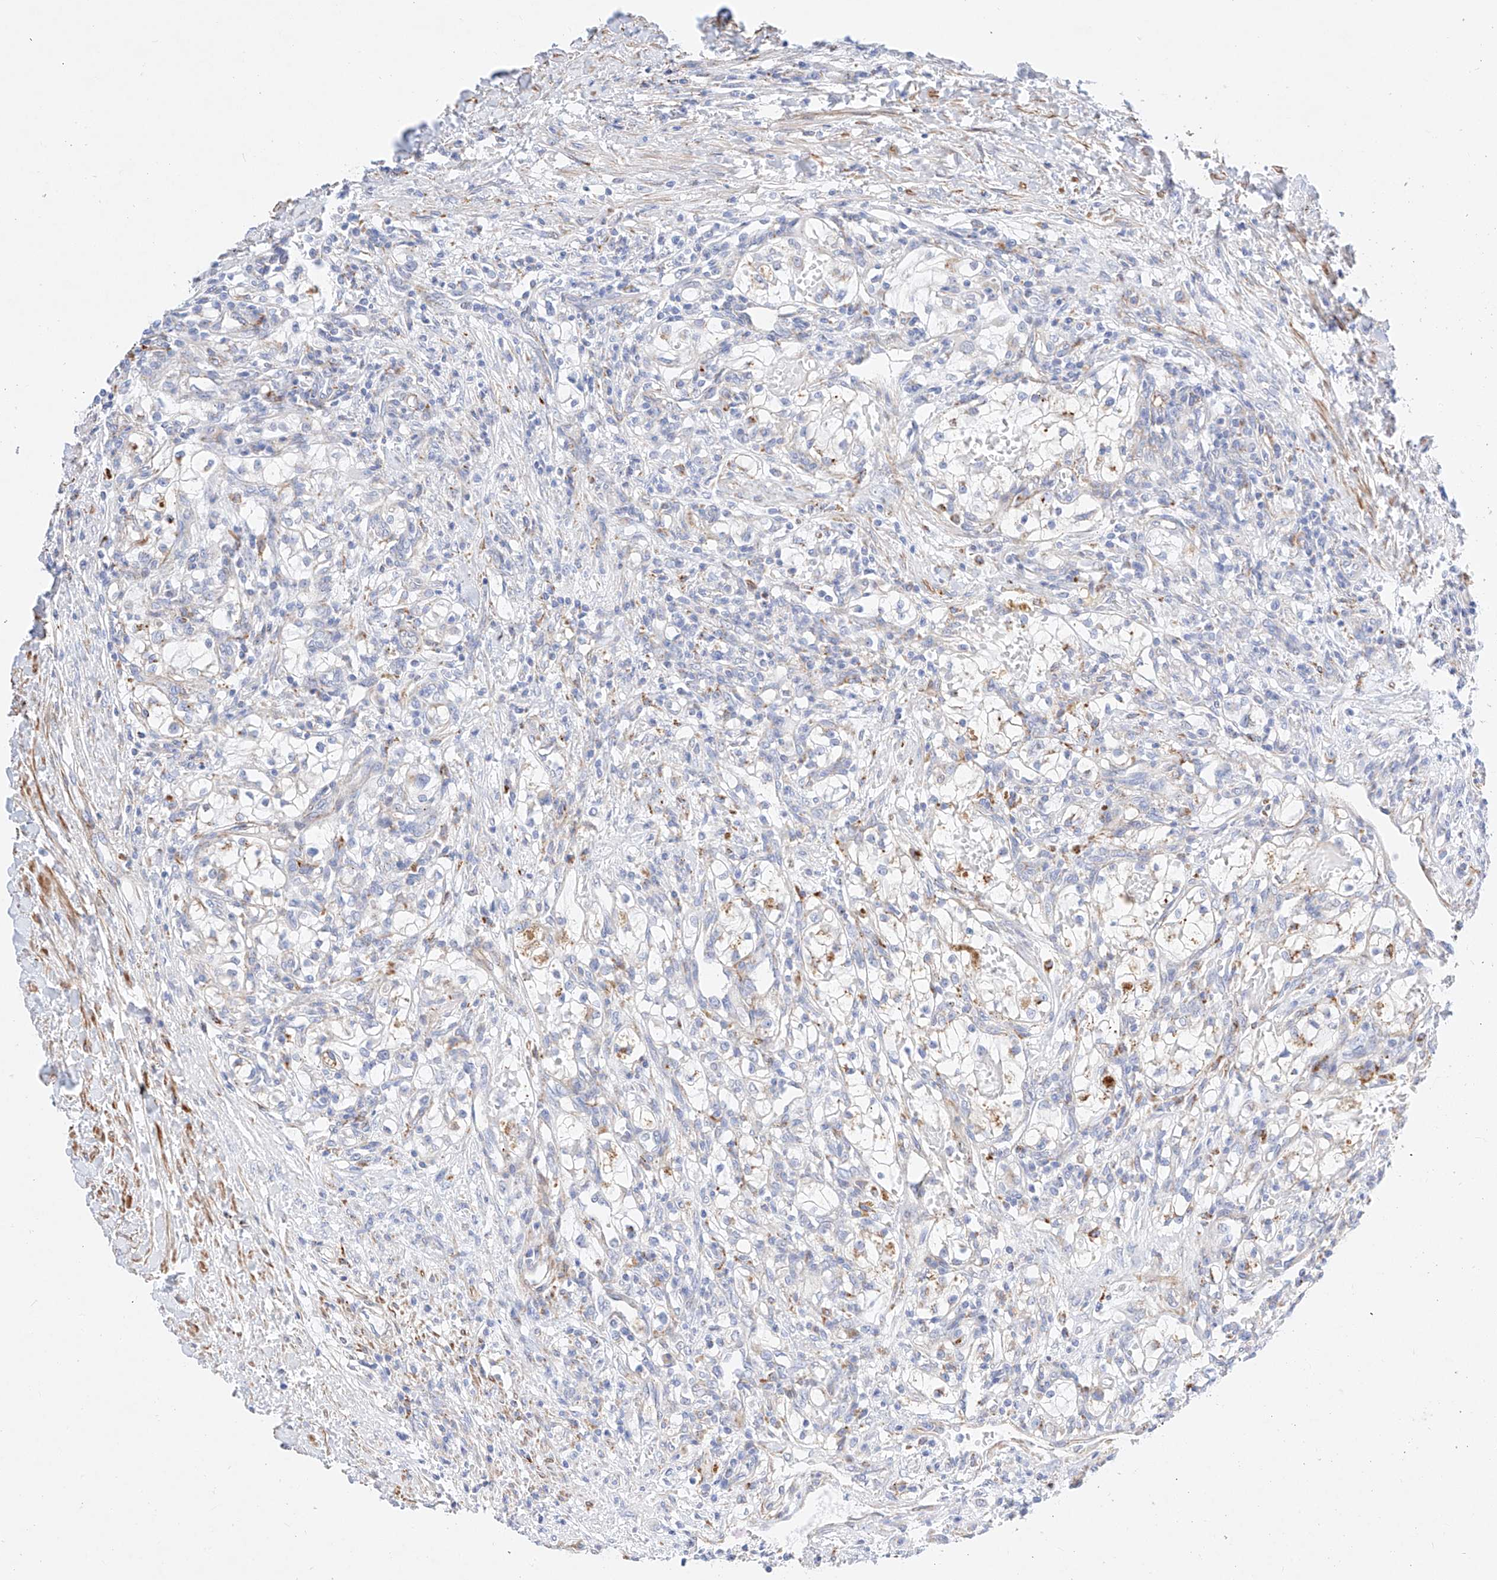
{"staining": {"intensity": "weak", "quantity": "<25%", "location": "cytoplasmic/membranous"}, "tissue": "renal cancer", "cell_type": "Tumor cells", "image_type": "cancer", "snomed": [{"axis": "morphology", "description": "Normal tissue, NOS"}, {"axis": "morphology", "description": "Adenocarcinoma, NOS"}, {"axis": "topography", "description": "Kidney"}], "caption": "Histopathology image shows no protein staining in tumor cells of renal cancer tissue.", "gene": "C6orf62", "patient": {"sex": "male", "age": 68}}